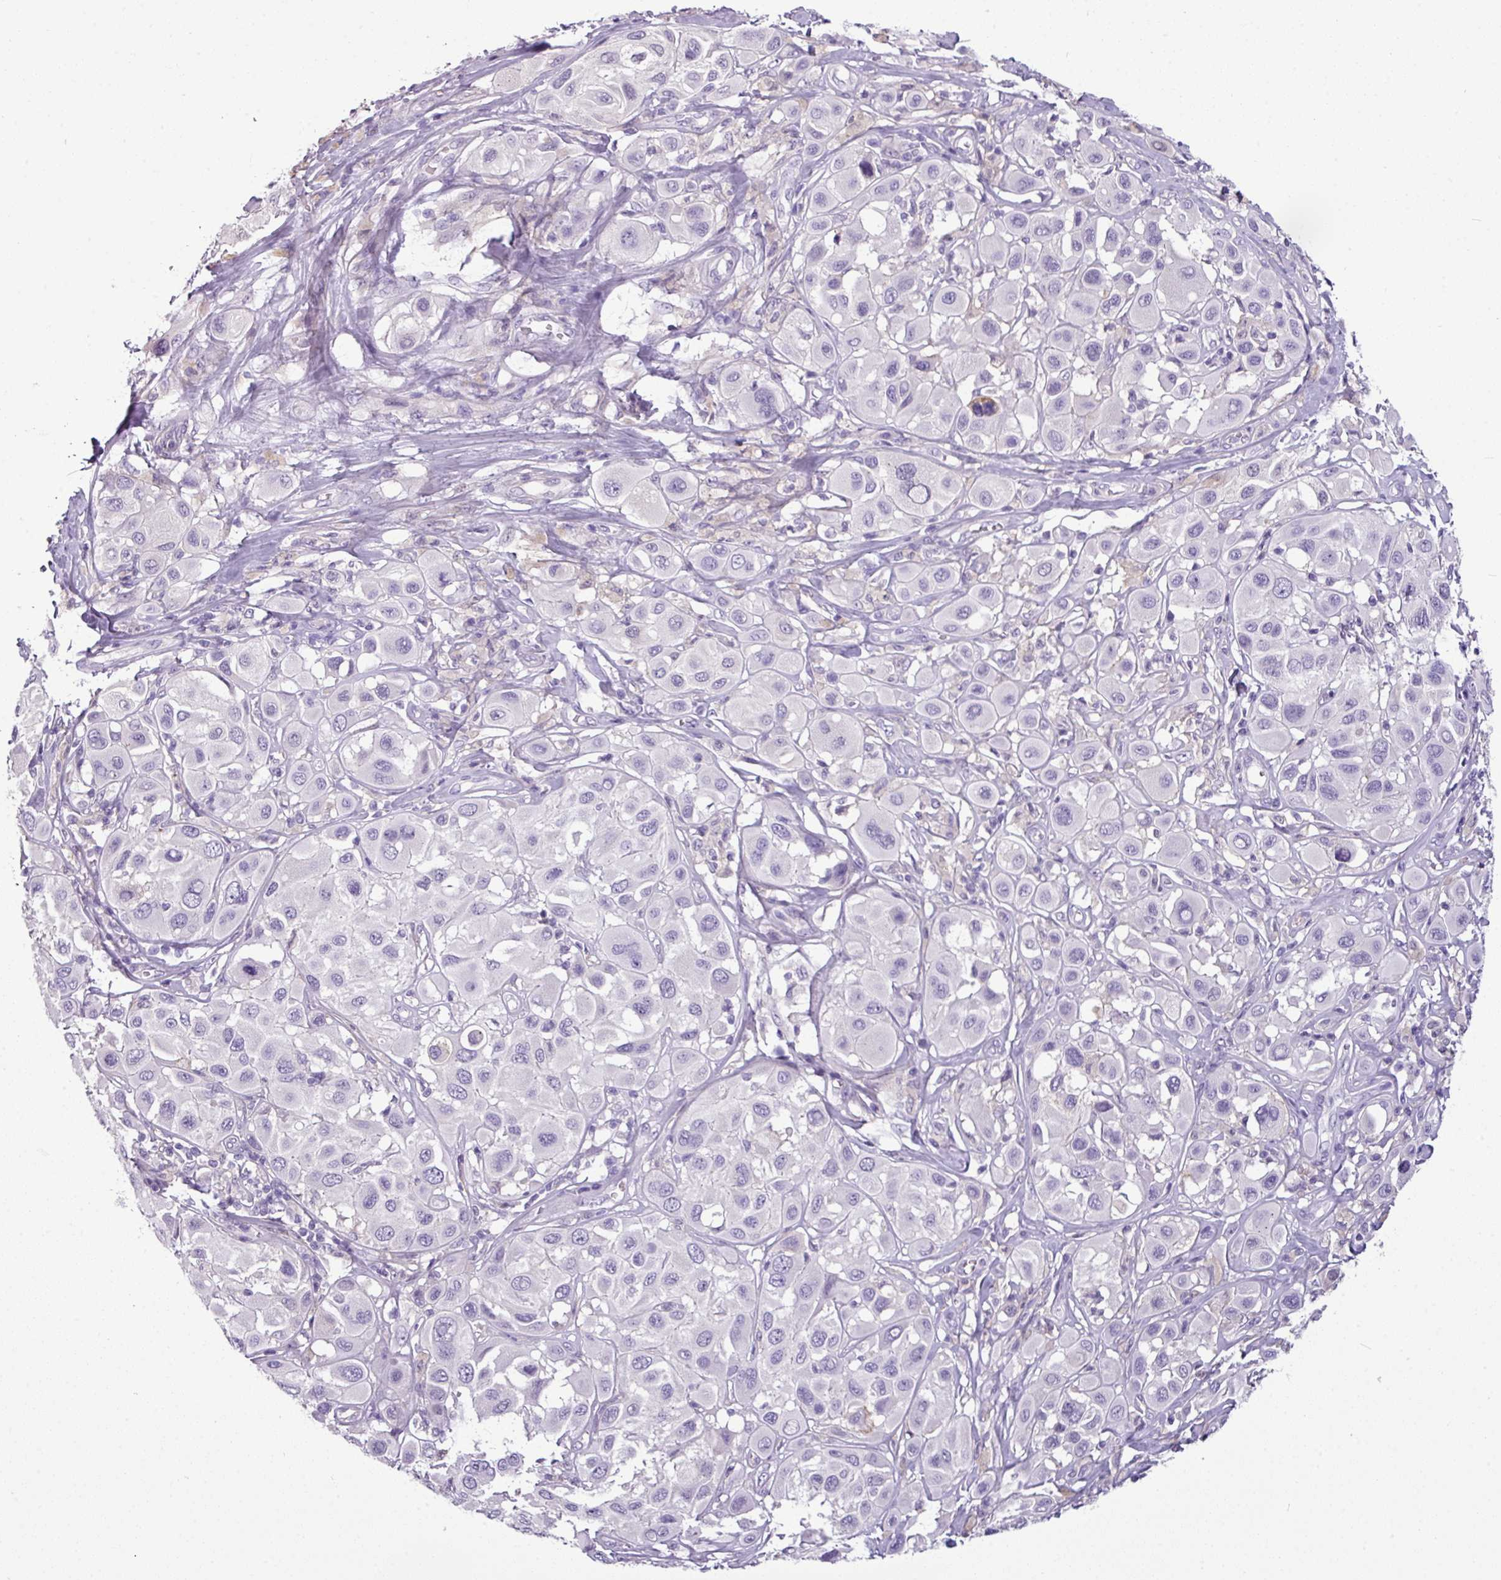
{"staining": {"intensity": "negative", "quantity": "none", "location": "none"}, "tissue": "melanoma", "cell_type": "Tumor cells", "image_type": "cancer", "snomed": [{"axis": "morphology", "description": "Malignant melanoma, Metastatic site"}, {"axis": "topography", "description": "Skin"}], "caption": "IHC photomicrograph of human malignant melanoma (metastatic site) stained for a protein (brown), which shows no staining in tumor cells.", "gene": "TMEM178B", "patient": {"sex": "male", "age": 41}}